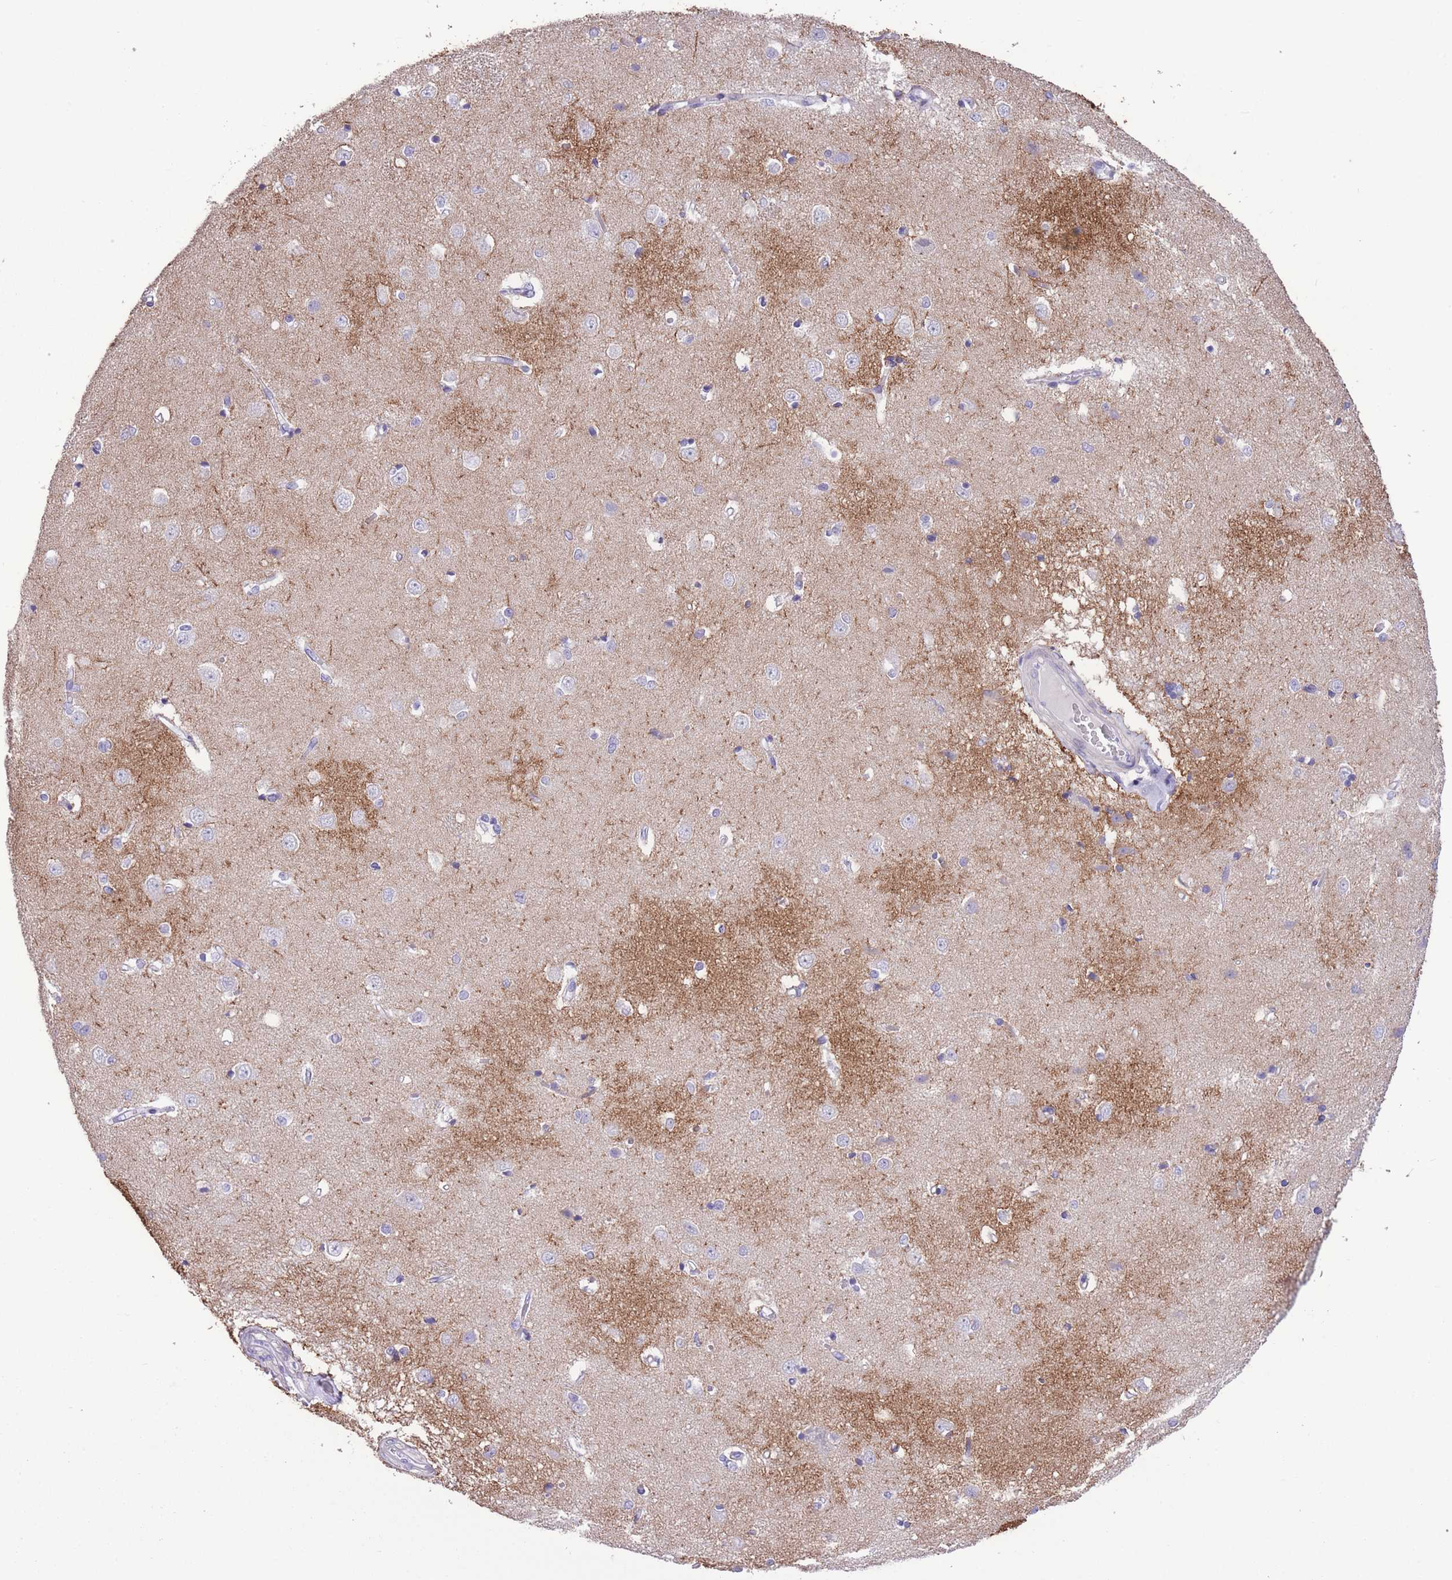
{"staining": {"intensity": "negative", "quantity": "none", "location": "none"}, "tissue": "caudate", "cell_type": "Glial cells", "image_type": "normal", "snomed": [{"axis": "morphology", "description": "Normal tissue, NOS"}, {"axis": "topography", "description": "Lateral ventricle wall"}], "caption": "Immunohistochemistry (IHC) image of unremarkable caudate: caudate stained with DAB (3,3'-diaminobenzidine) shows no significant protein expression in glial cells.", "gene": "RAI2", "patient": {"sex": "male", "age": 37}}